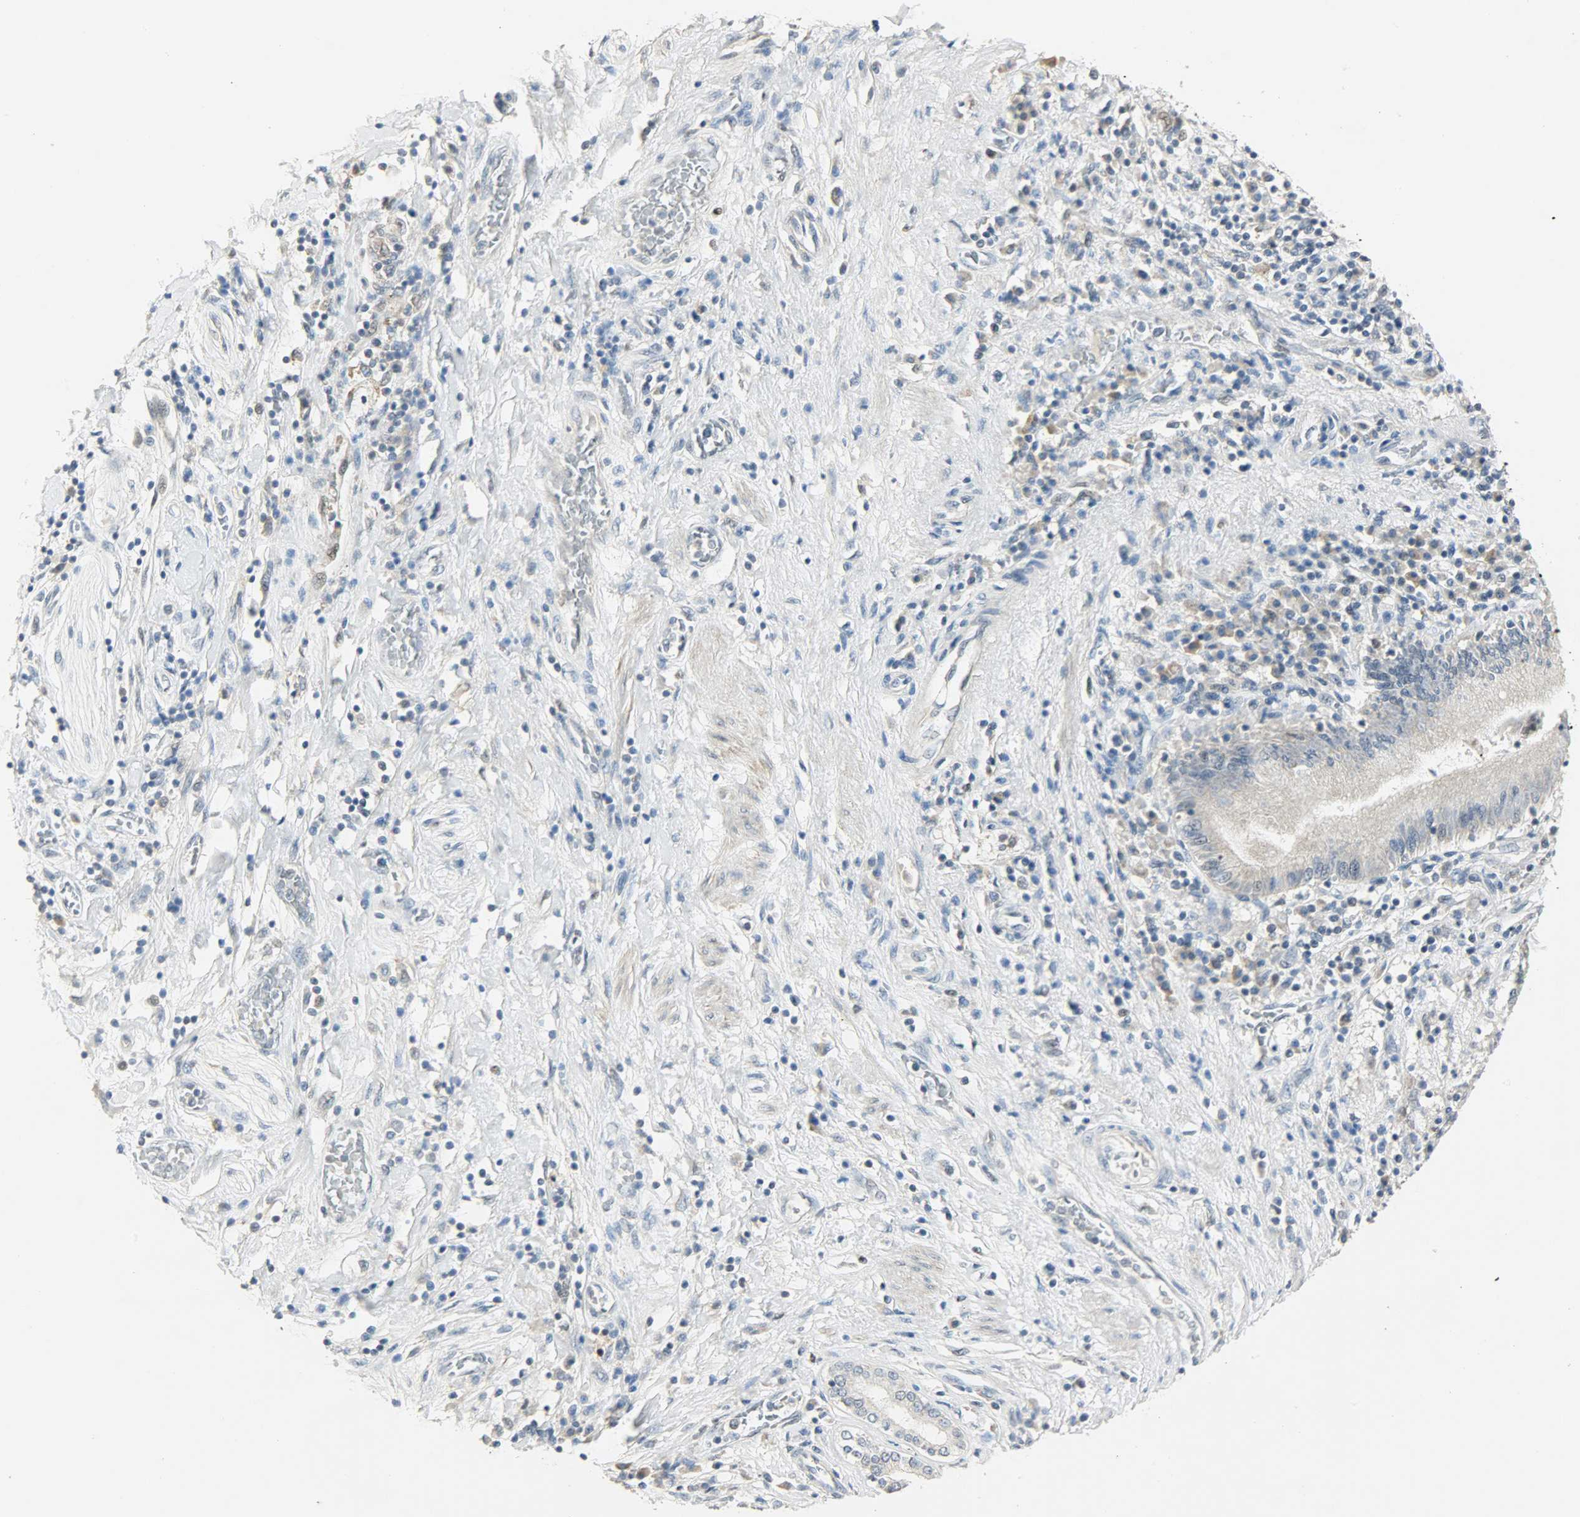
{"staining": {"intensity": "weak", "quantity": "<25%", "location": "cytoplasmic/membranous"}, "tissue": "pancreatic cancer", "cell_type": "Tumor cells", "image_type": "cancer", "snomed": [{"axis": "morphology", "description": "Adenocarcinoma, NOS"}, {"axis": "topography", "description": "Pancreas"}], "caption": "DAB immunohistochemical staining of human pancreatic cancer (adenocarcinoma) reveals no significant staining in tumor cells. Brightfield microscopy of immunohistochemistry stained with DAB (3,3'-diaminobenzidine) (brown) and hematoxylin (blue), captured at high magnification.", "gene": "PPARG", "patient": {"sex": "female", "age": 48}}